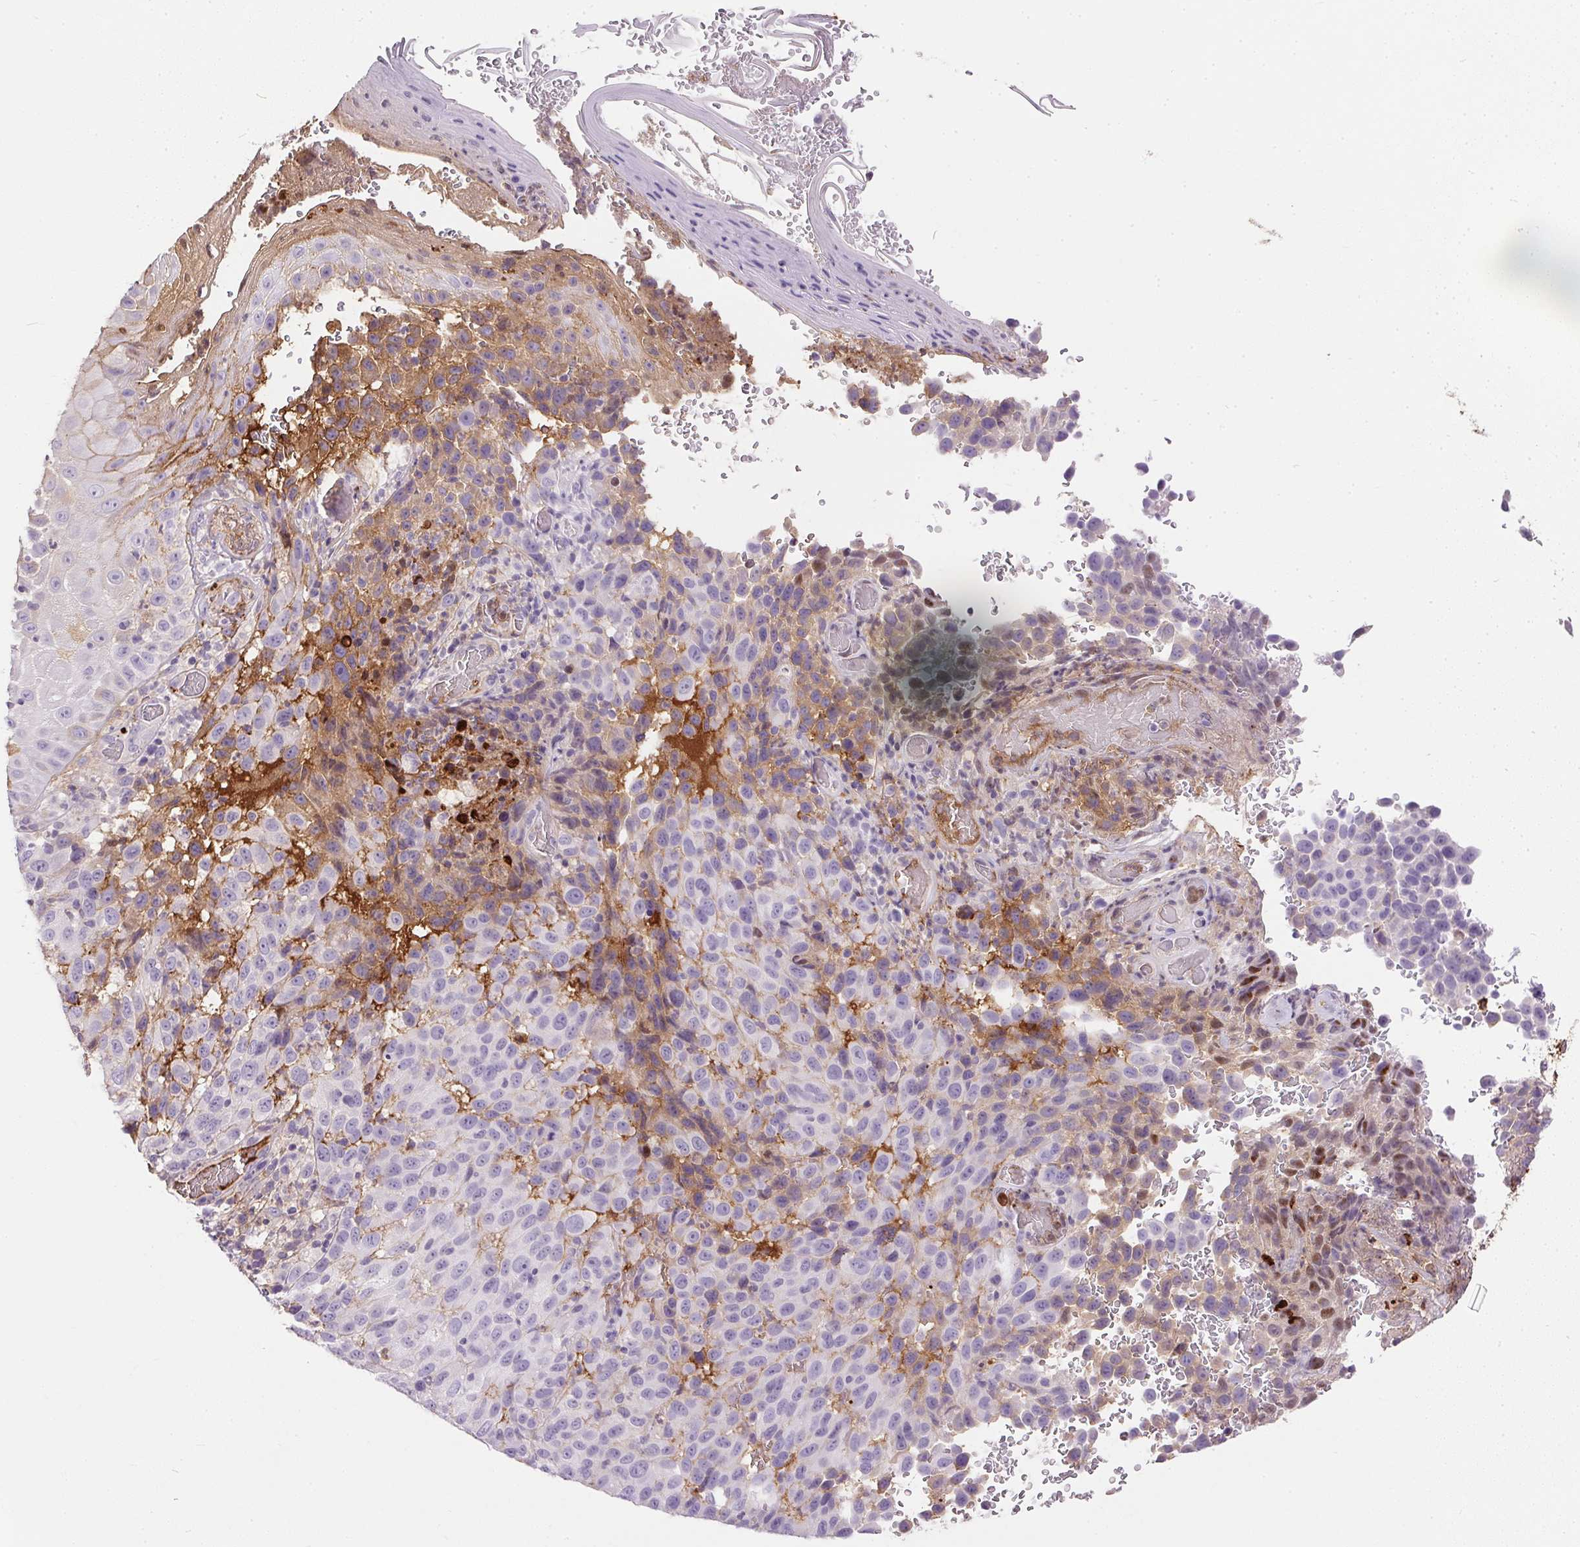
{"staining": {"intensity": "weak", "quantity": "<25%", "location": "cytoplasmic/membranous"}, "tissue": "melanoma", "cell_type": "Tumor cells", "image_type": "cancer", "snomed": [{"axis": "morphology", "description": "Malignant melanoma, NOS"}, {"axis": "topography", "description": "Skin"}], "caption": "A photomicrograph of human melanoma is negative for staining in tumor cells. (DAB IHC visualized using brightfield microscopy, high magnification).", "gene": "ORM1", "patient": {"sex": "male", "age": 85}}